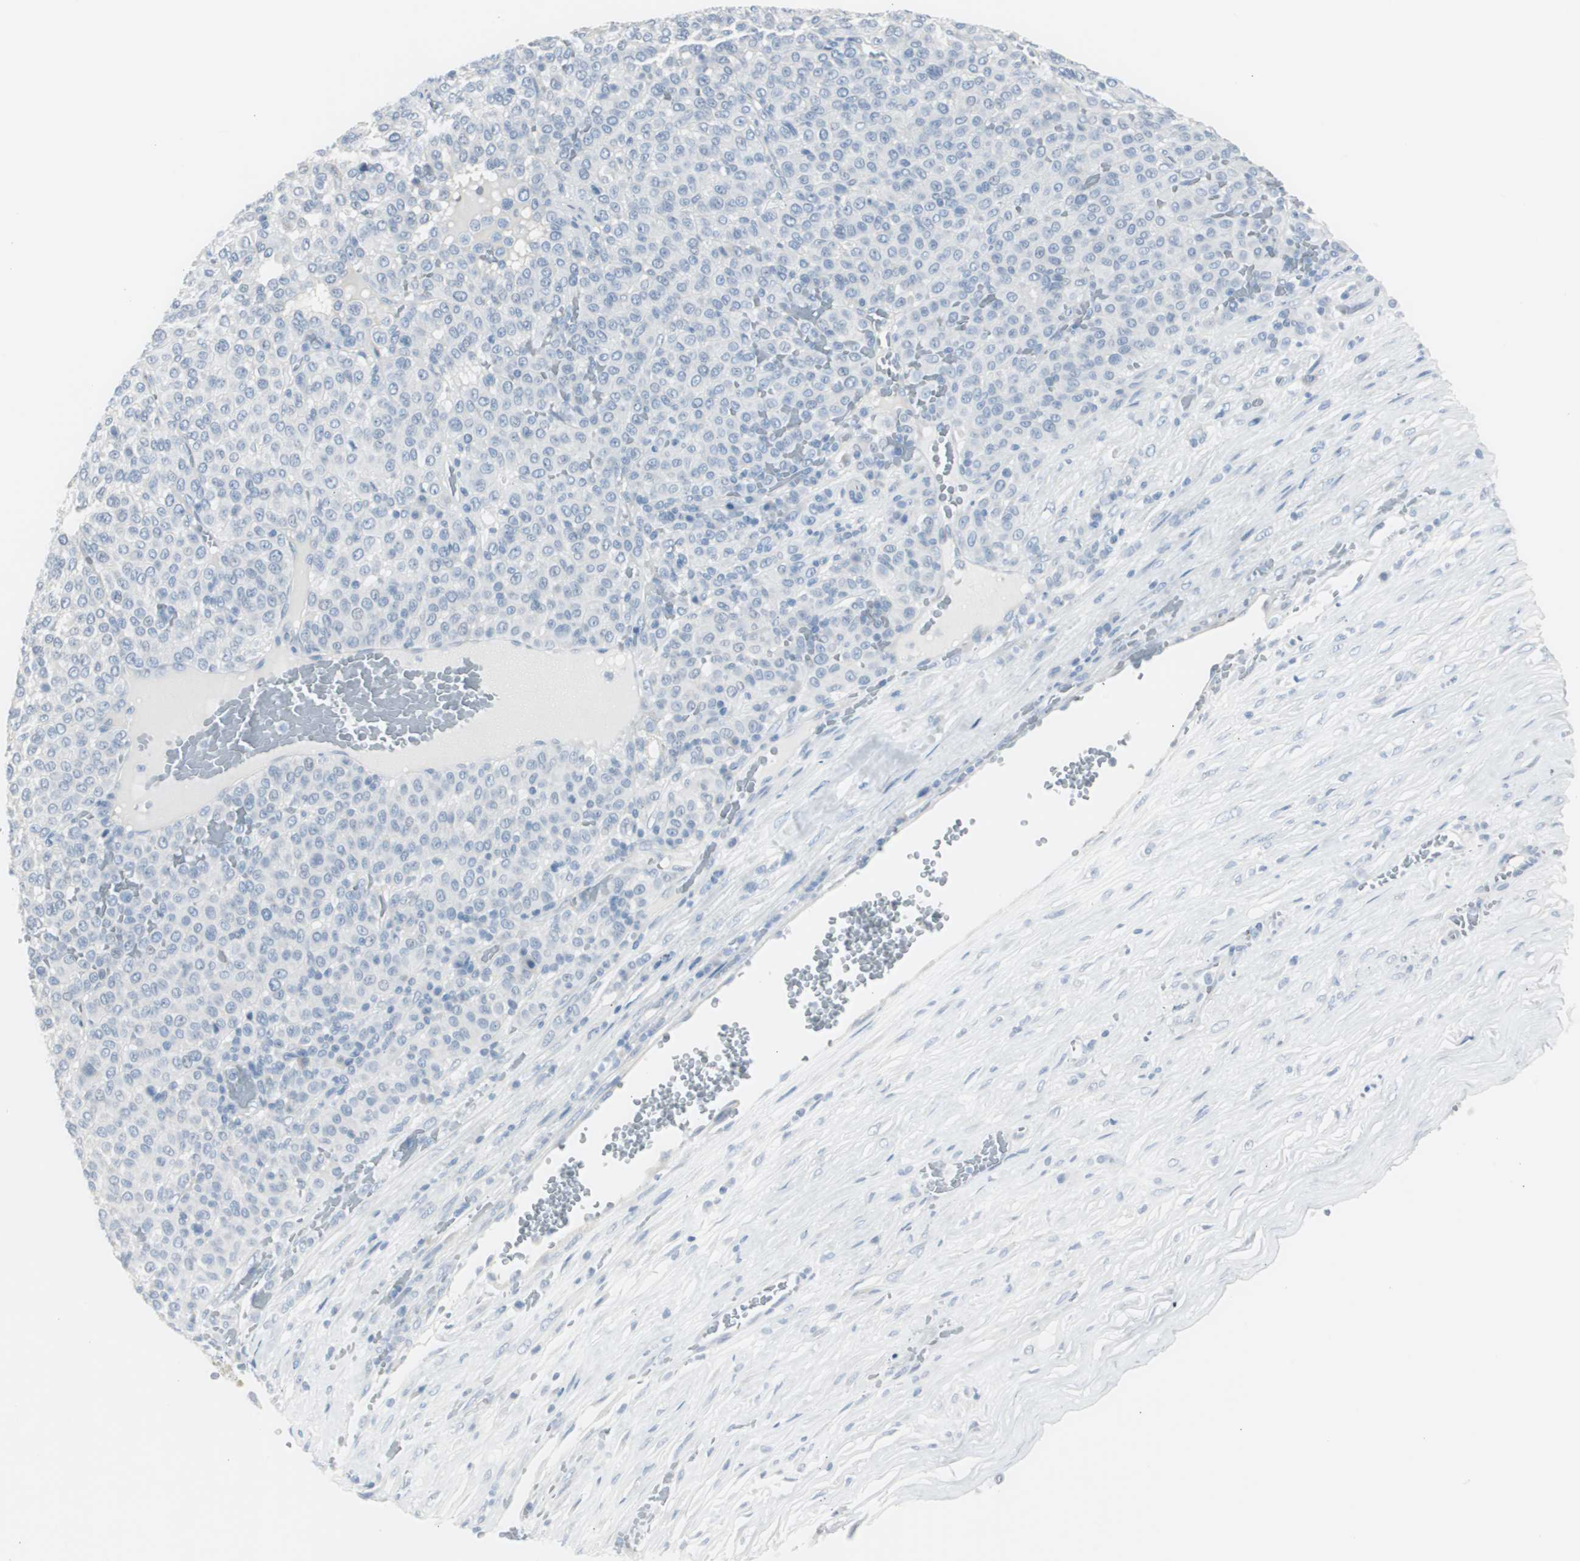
{"staining": {"intensity": "negative", "quantity": "none", "location": "none"}, "tissue": "melanoma", "cell_type": "Tumor cells", "image_type": "cancer", "snomed": [{"axis": "morphology", "description": "Malignant melanoma, Metastatic site"}, {"axis": "topography", "description": "Pancreas"}], "caption": "This is a histopathology image of IHC staining of malignant melanoma (metastatic site), which shows no staining in tumor cells. (Brightfield microscopy of DAB (3,3'-diaminobenzidine) immunohistochemistry (IHC) at high magnification).", "gene": "S100A7", "patient": {"sex": "female", "age": 30}}